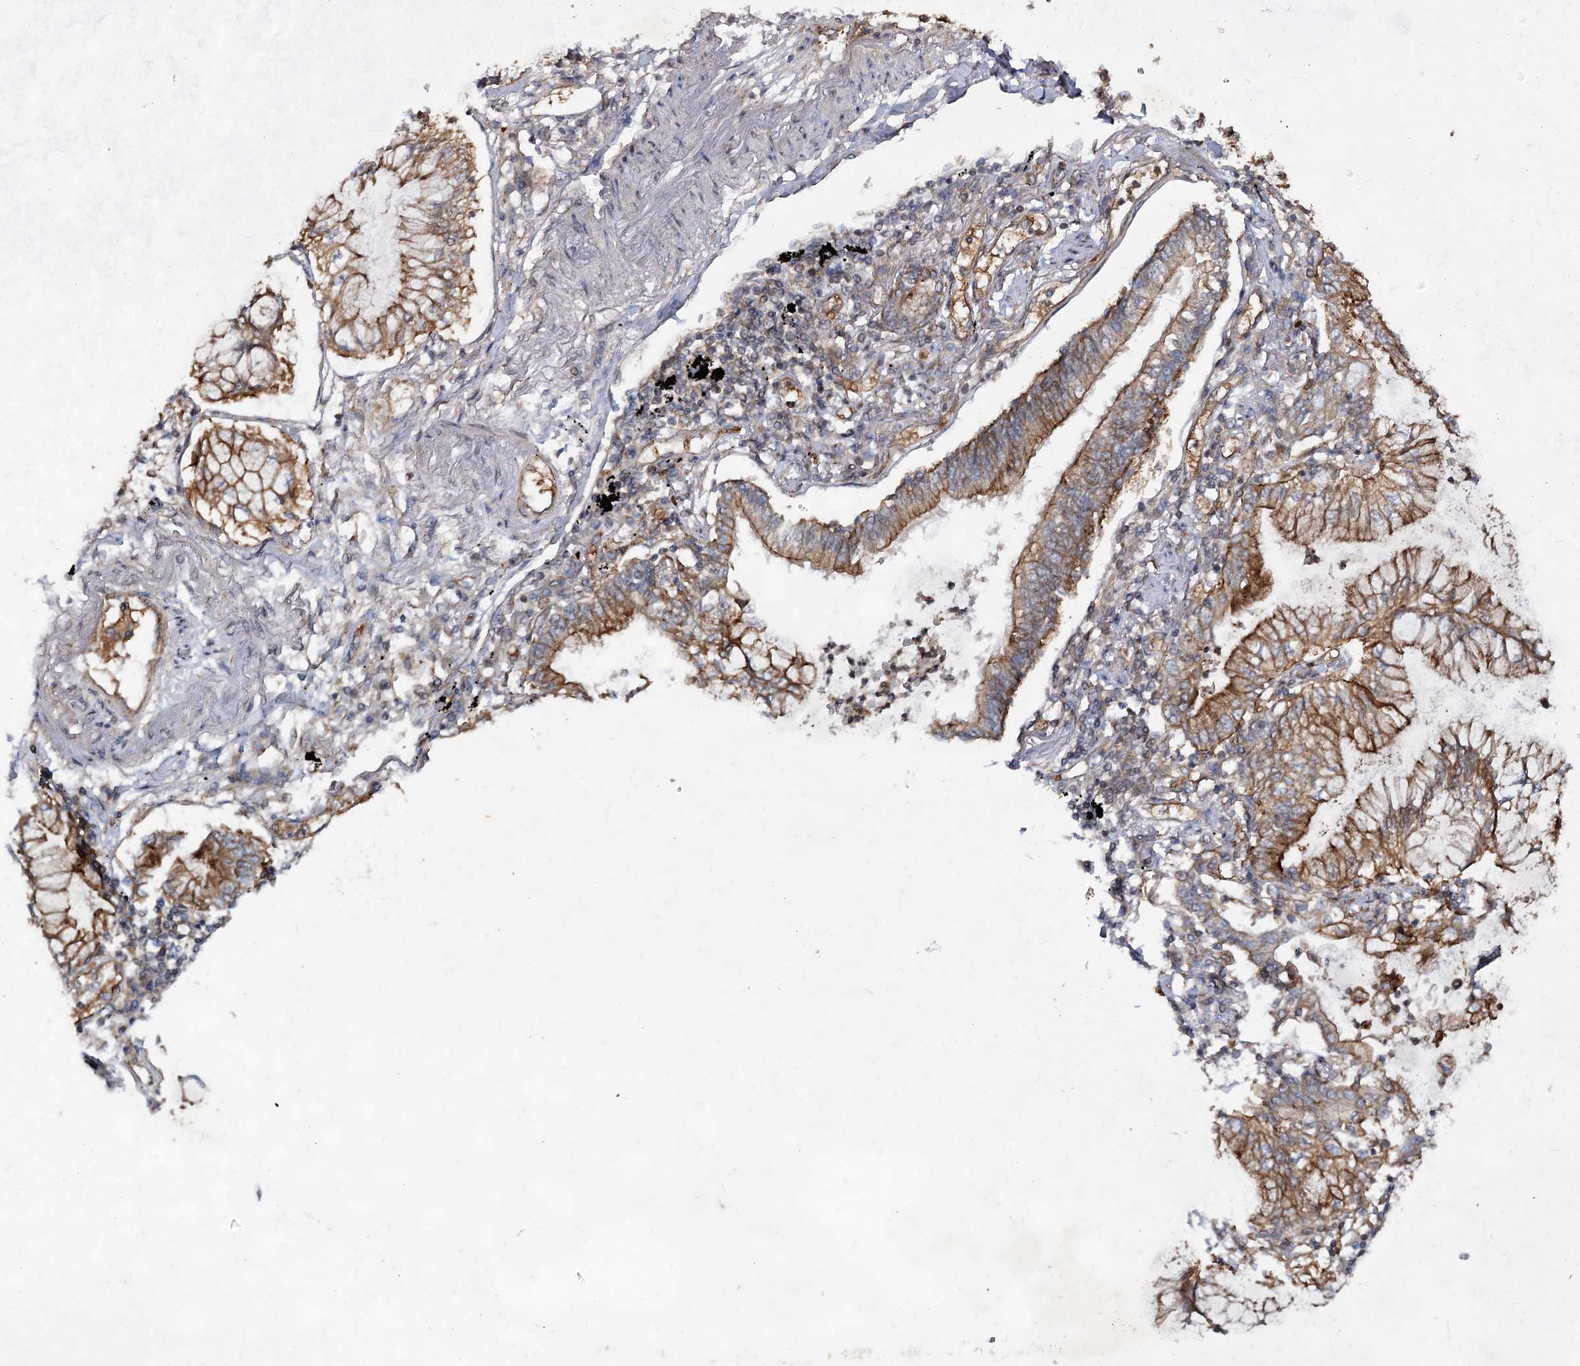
{"staining": {"intensity": "strong", "quantity": ">75%", "location": "cytoplasmic/membranous"}, "tissue": "lung cancer", "cell_type": "Tumor cells", "image_type": "cancer", "snomed": [{"axis": "morphology", "description": "Adenocarcinoma, NOS"}, {"axis": "topography", "description": "Lung"}], "caption": "DAB immunohistochemical staining of lung cancer (adenocarcinoma) displays strong cytoplasmic/membranous protein expression in approximately >75% of tumor cells.", "gene": "IQSEC1", "patient": {"sex": "female", "age": 70}}